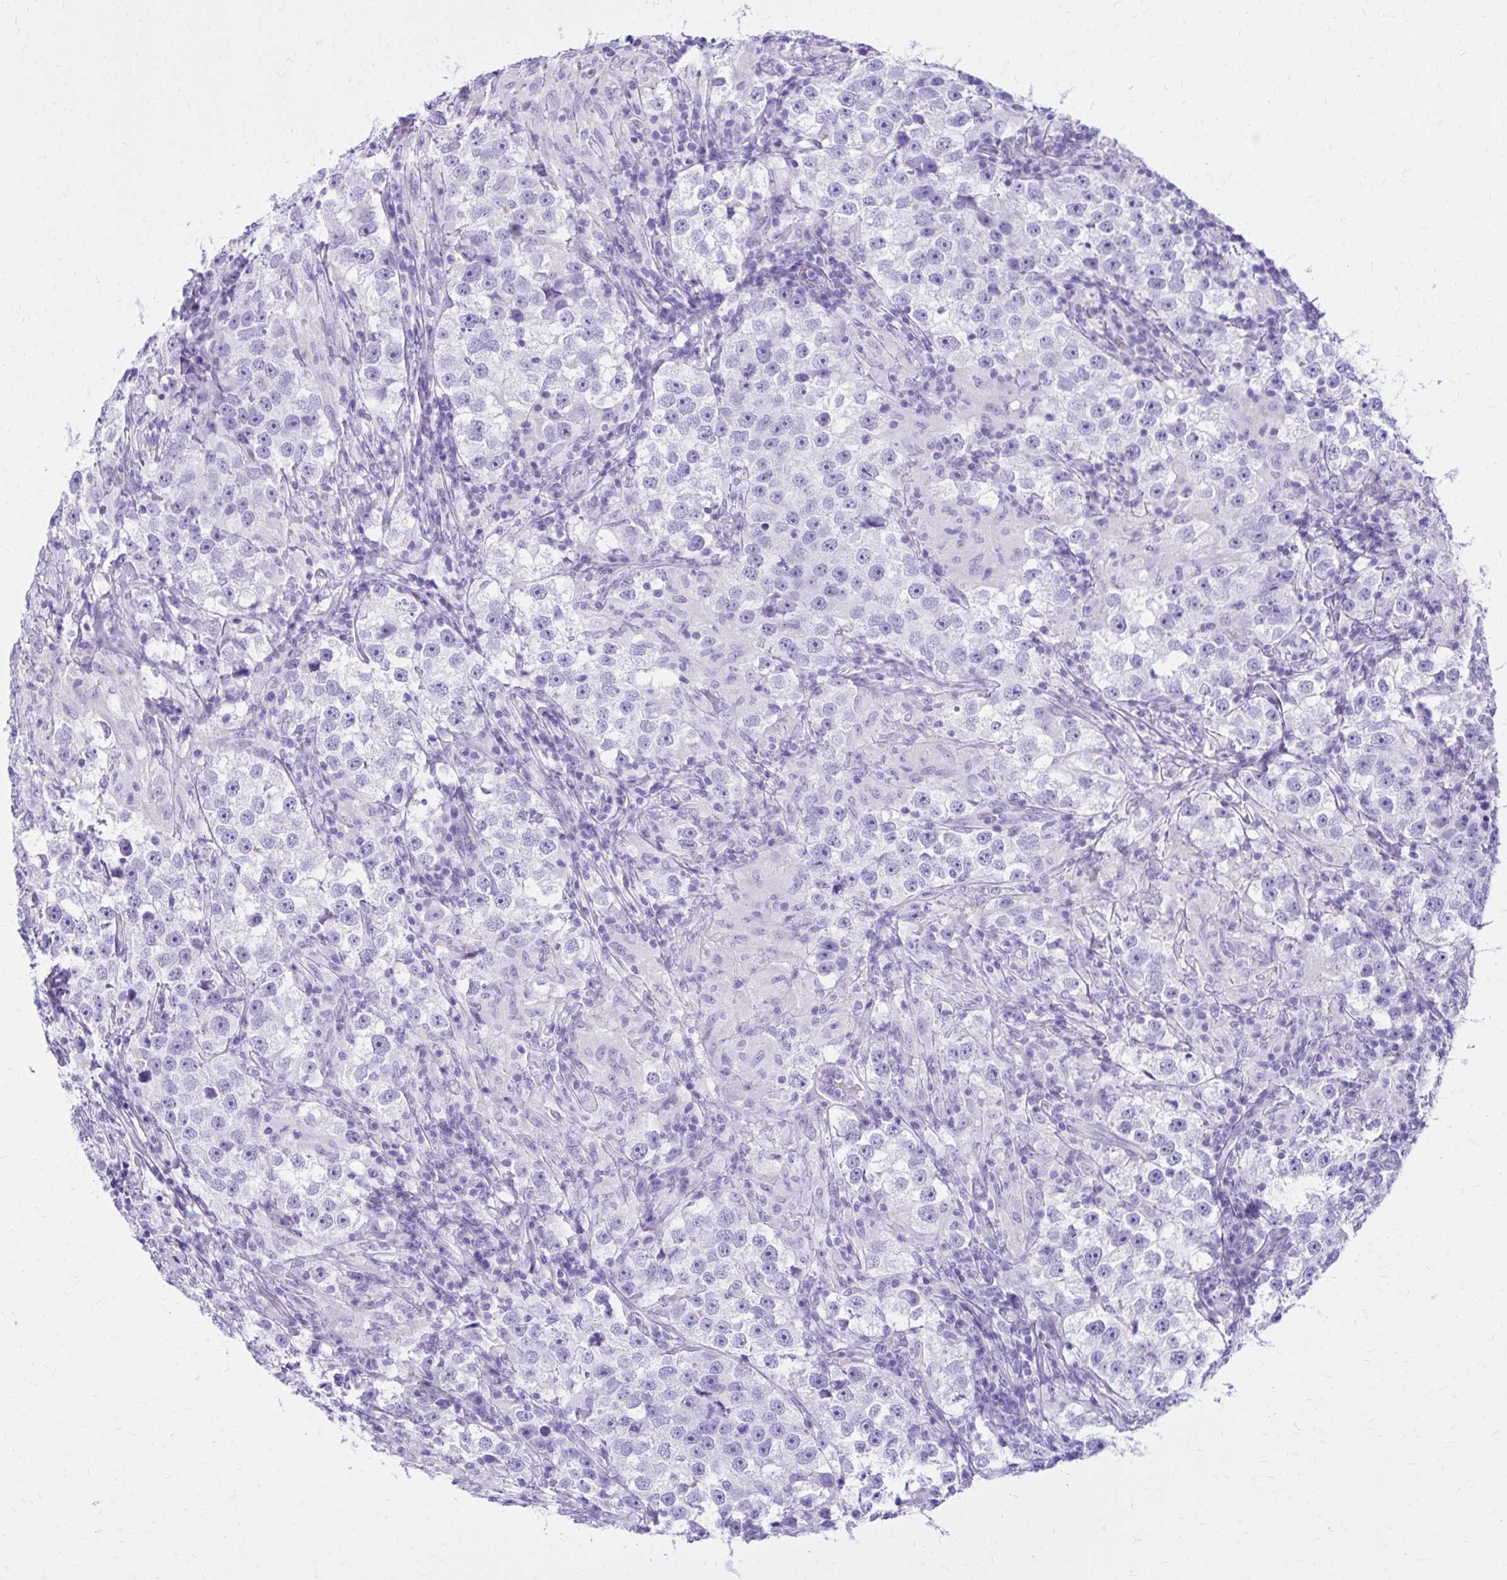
{"staining": {"intensity": "negative", "quantity": "none", "location": "none"}, "tissue": "testis cancer", "cell_type": "Tumor cells", "image_type": "cancer", "snomed": [{"axis": "morphology", "description": "Seminoma, NOS"}, {"axis": "topography", "description": "Testis"}], "caption": "This is an IHC image of testis seminoma. There is no expression in tumor cells.", "gene": "PELI3", "patient": {"sex": "male", "age": 46}}